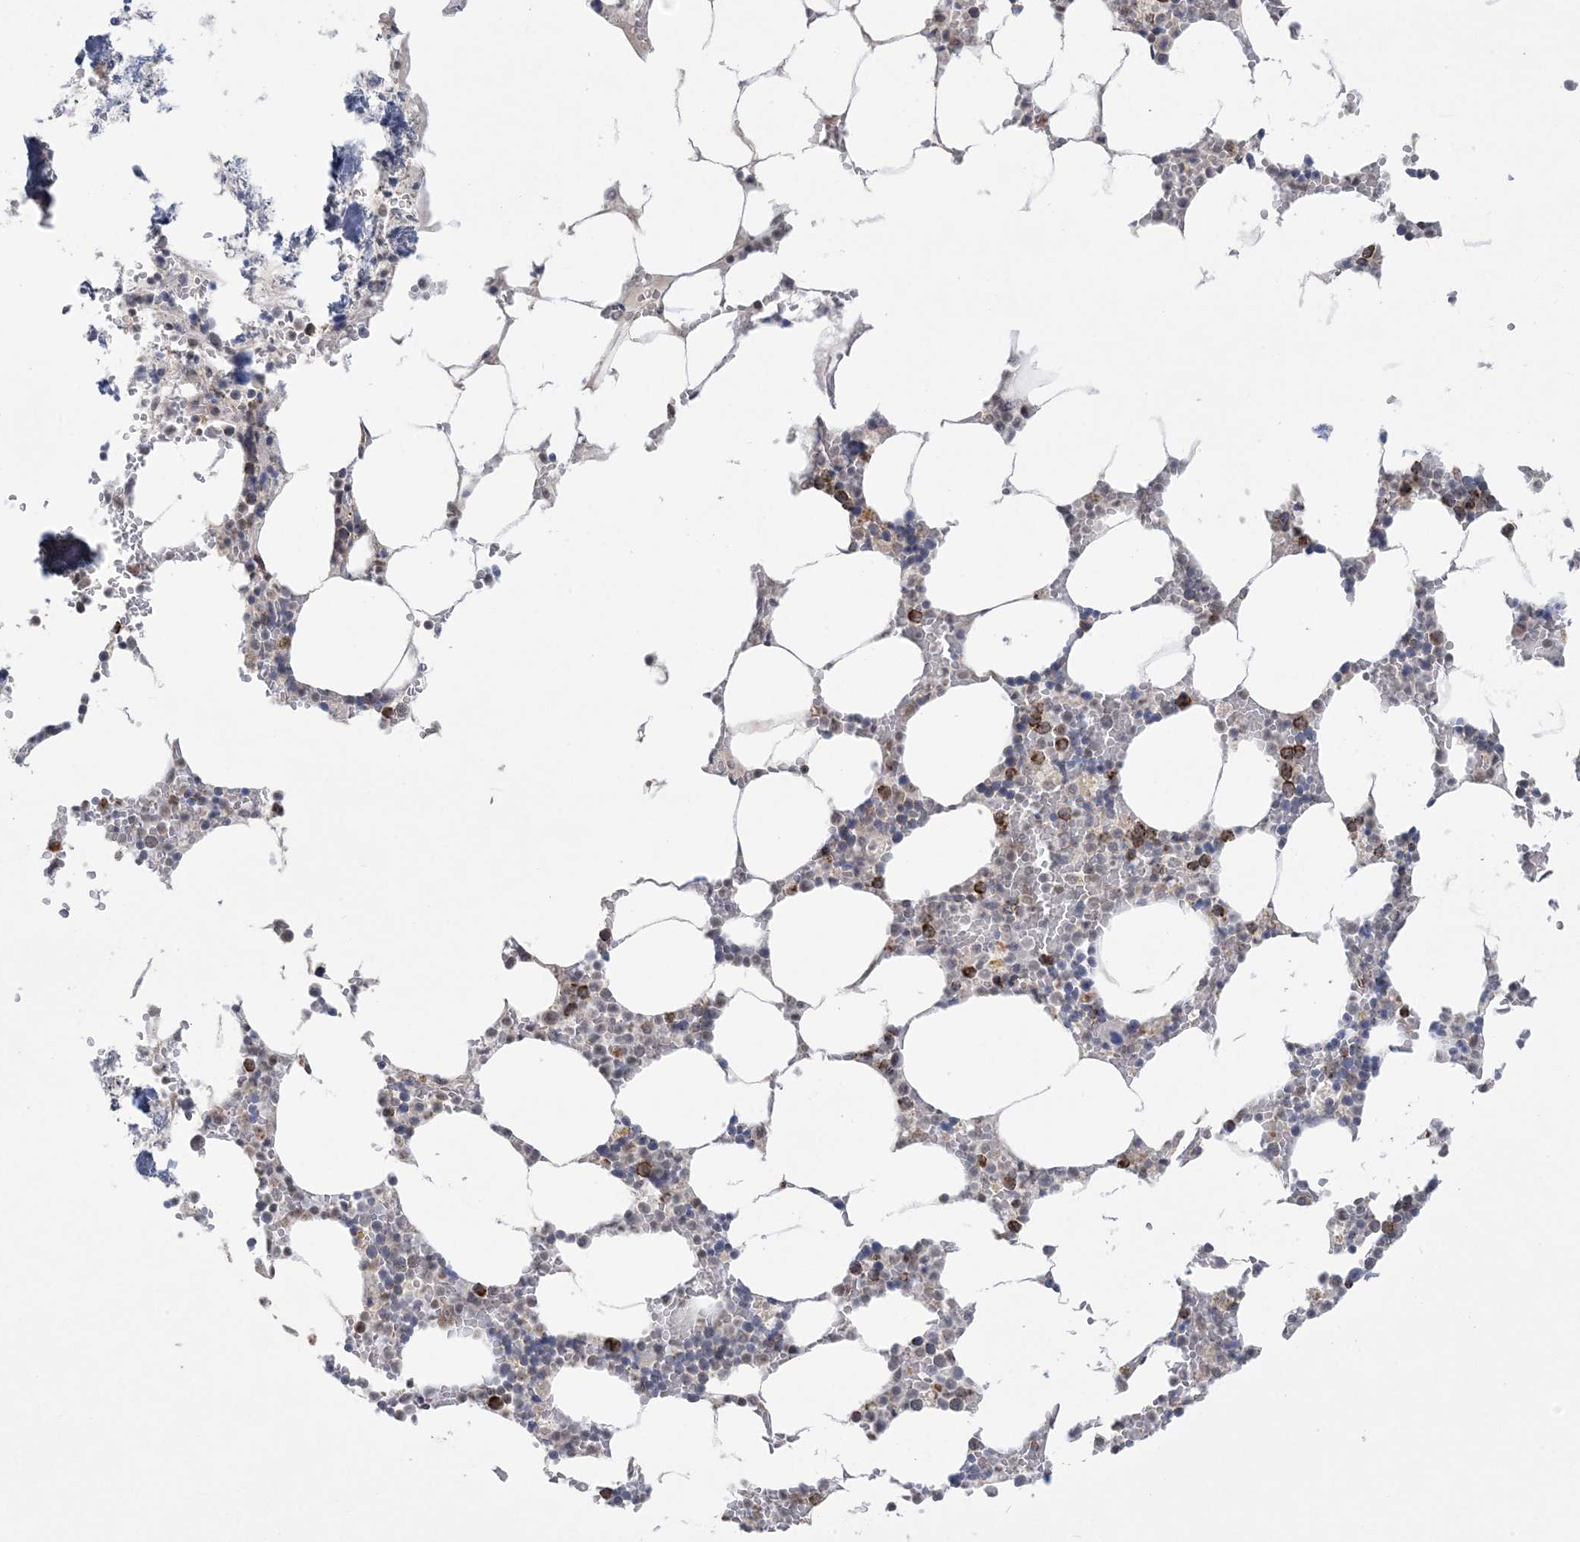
{"staining": {"intensity": "moderate", "quantity": "25%-75%", "location": "cytoplasmic/membranous,nuclear"}, "tissue": "bone marrow", "cell_type": "Hematopoietic cells", "image_type": "normal", "snomed": [{"axis": "morphology", "description": "Normal tissue, NOS"}, {"axis": "topography", "description": "Bone marrow"}], "caption": "About 25%-75% of hematopoietic cells in unremarkable bone marrow display moderate cytoplasmic/membranous,nuclear protein staining as visualized by brown immunohistochemical staining.", "gene": "TRMT10C", "patient": {"sex": "male", "age": 70}}